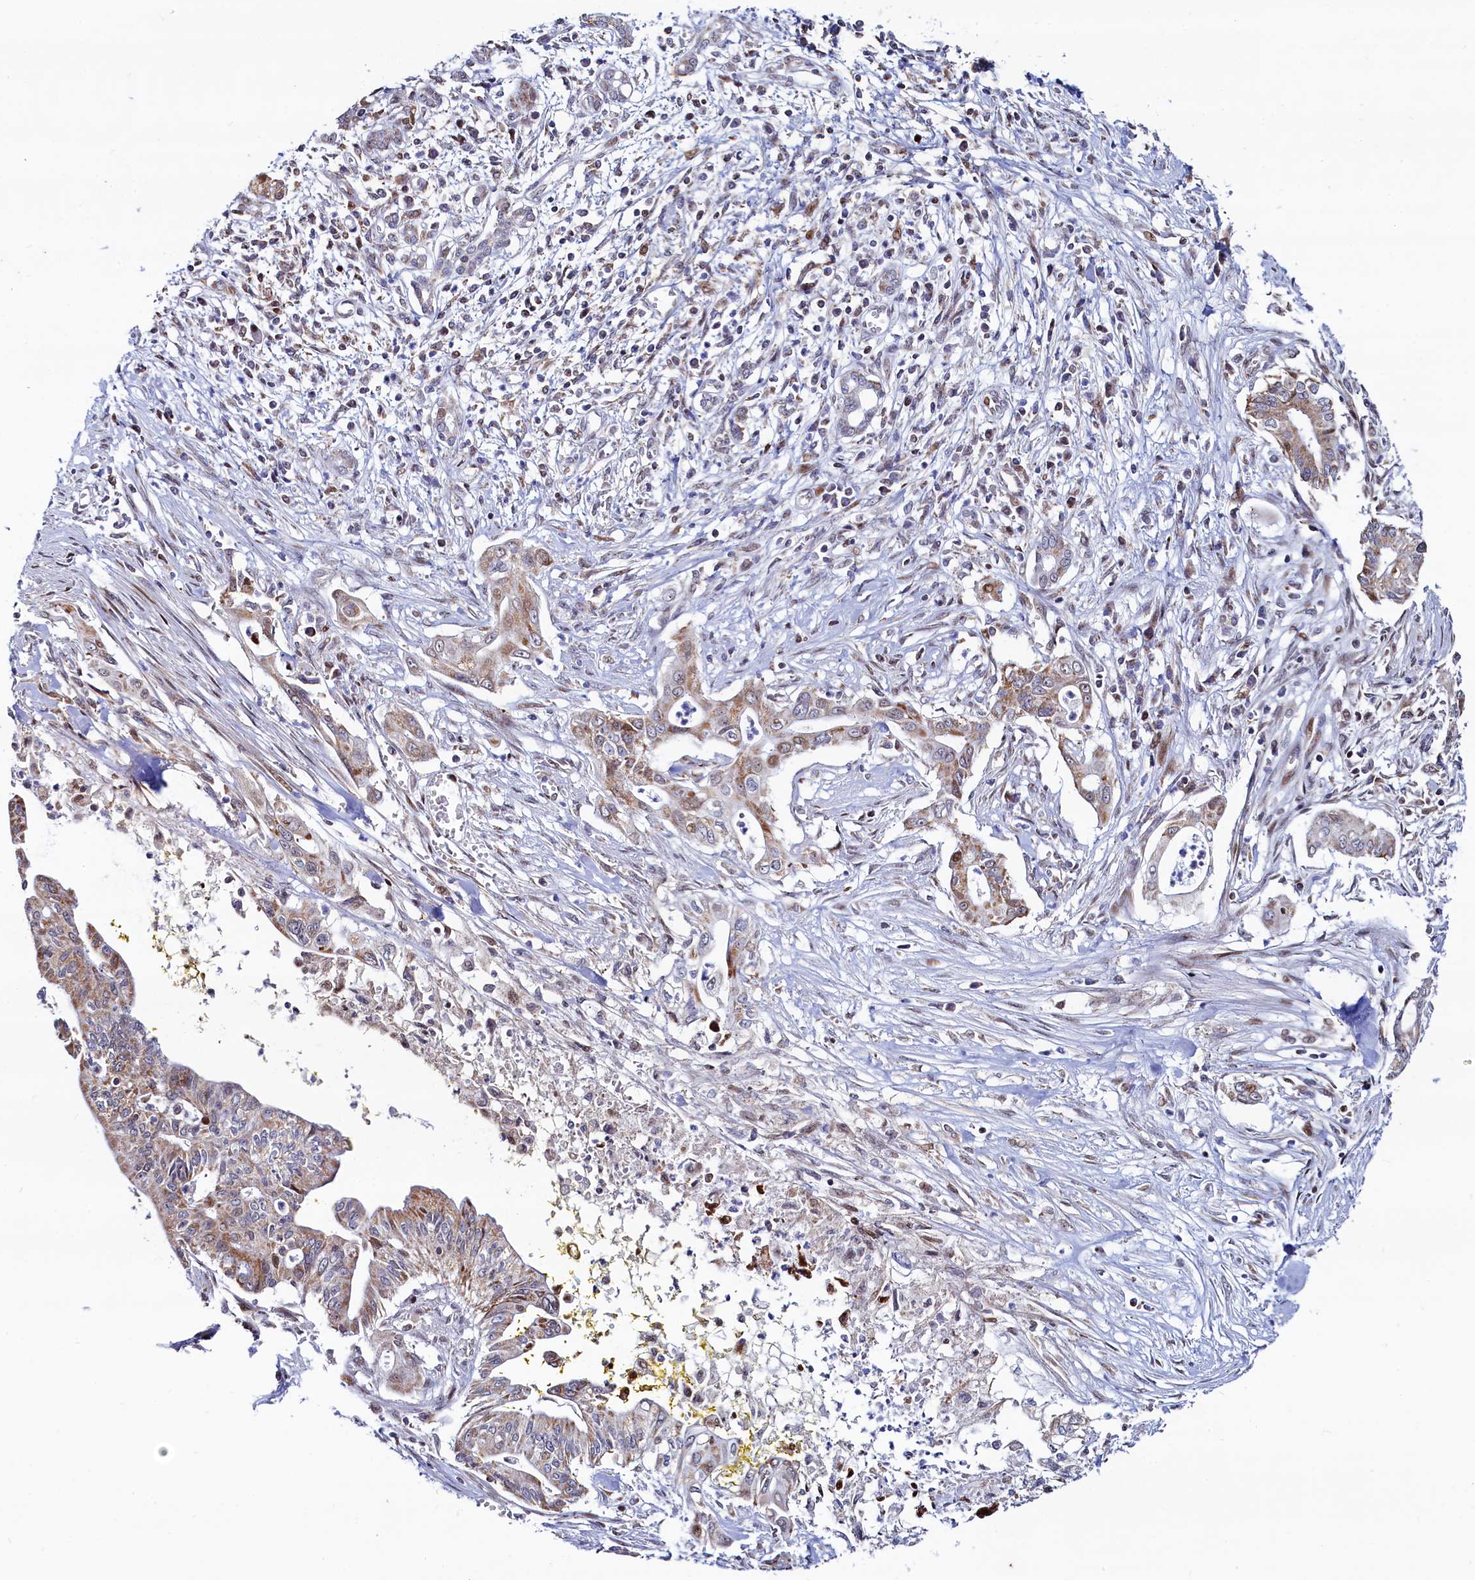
{"staining": {"intensity": "weak", "quantity": "25%-75%", "location": "cytoplasmic/membranous"}, "tissue": "pancreatic cancer", "cell_type": "Tumor cells", "image_type": "cancer", "snomed": [{"axis": "morphology", "description": "Adenocarcinoma, NOS"}, {"axis": "topography", "description": "Pancreas"}], "caption": "Immunohistochemical staining of pancreatic adenocarcinoma demonstrates low levels of weak cytoplasmic/membranous expression in about 25%-75% of tumor cells. The protein is stained brown, and the nuclei are stained in blue (DAB IHC with brightfield microscopy, high magnification).", "gene": "HDGFL3", "patient": {"sex": "male", "age": 58}}